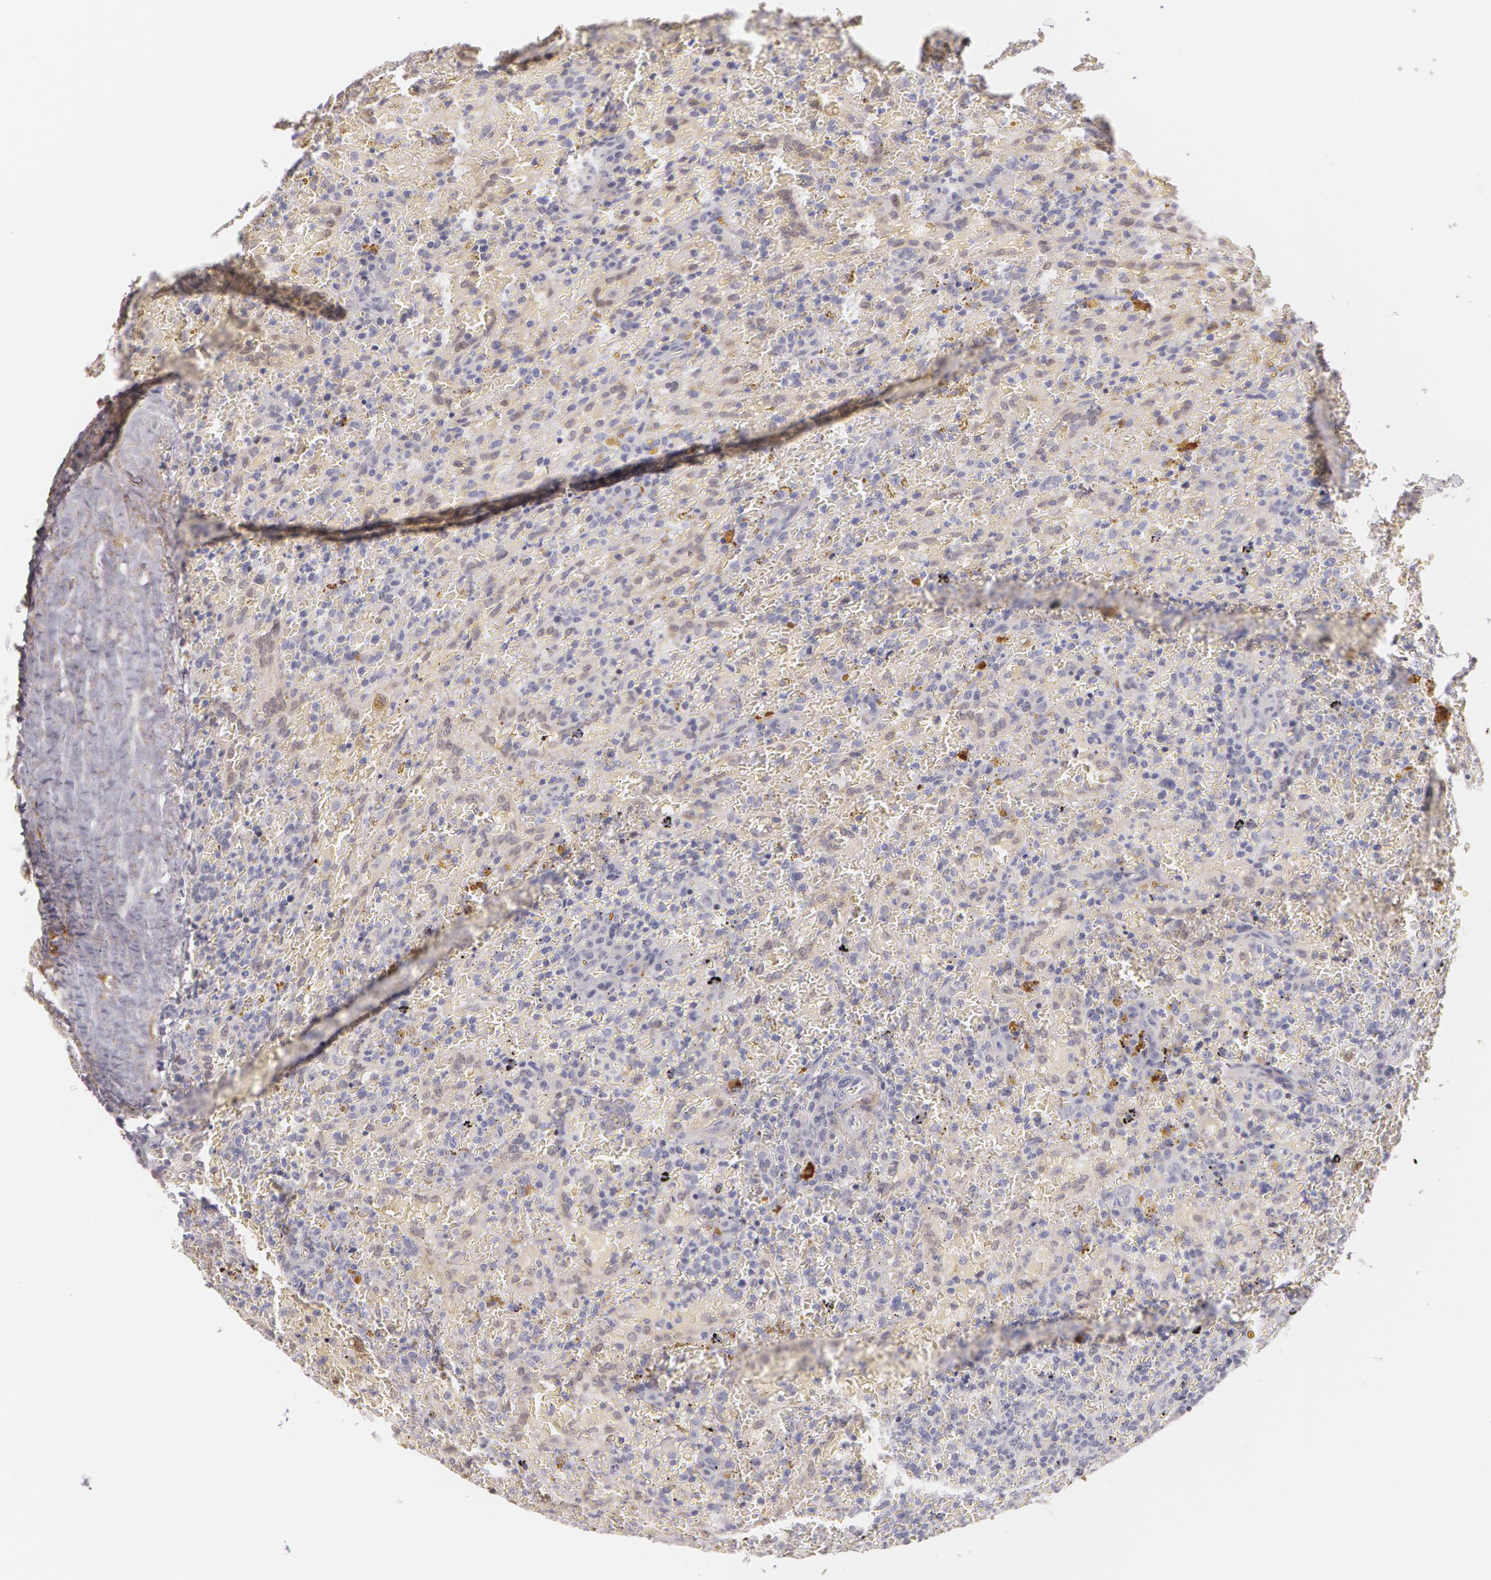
{"staining": {"intensity": "negative", "quantity": "none", "location": "none"}, "tissue": "lymphoma", "cell_type": "Tumor cells", "image_type": "cancer", "snomed": [{"axis": "morphology", "description": "Malignant lymphoma, non-Hodgkin's type, High grade"}, {"axis": "topography", "description": "Spleen"}, {"axis": "topography", "description": "Lymph node"}], "caption": "A histopathology image of high-grade malignant lymphoma, non-Hodgkin's type stained for a protein exhibits no brown staining in tumor cells.", "gene": "LBP", "patient": {"sex": "female", "age": 70}}